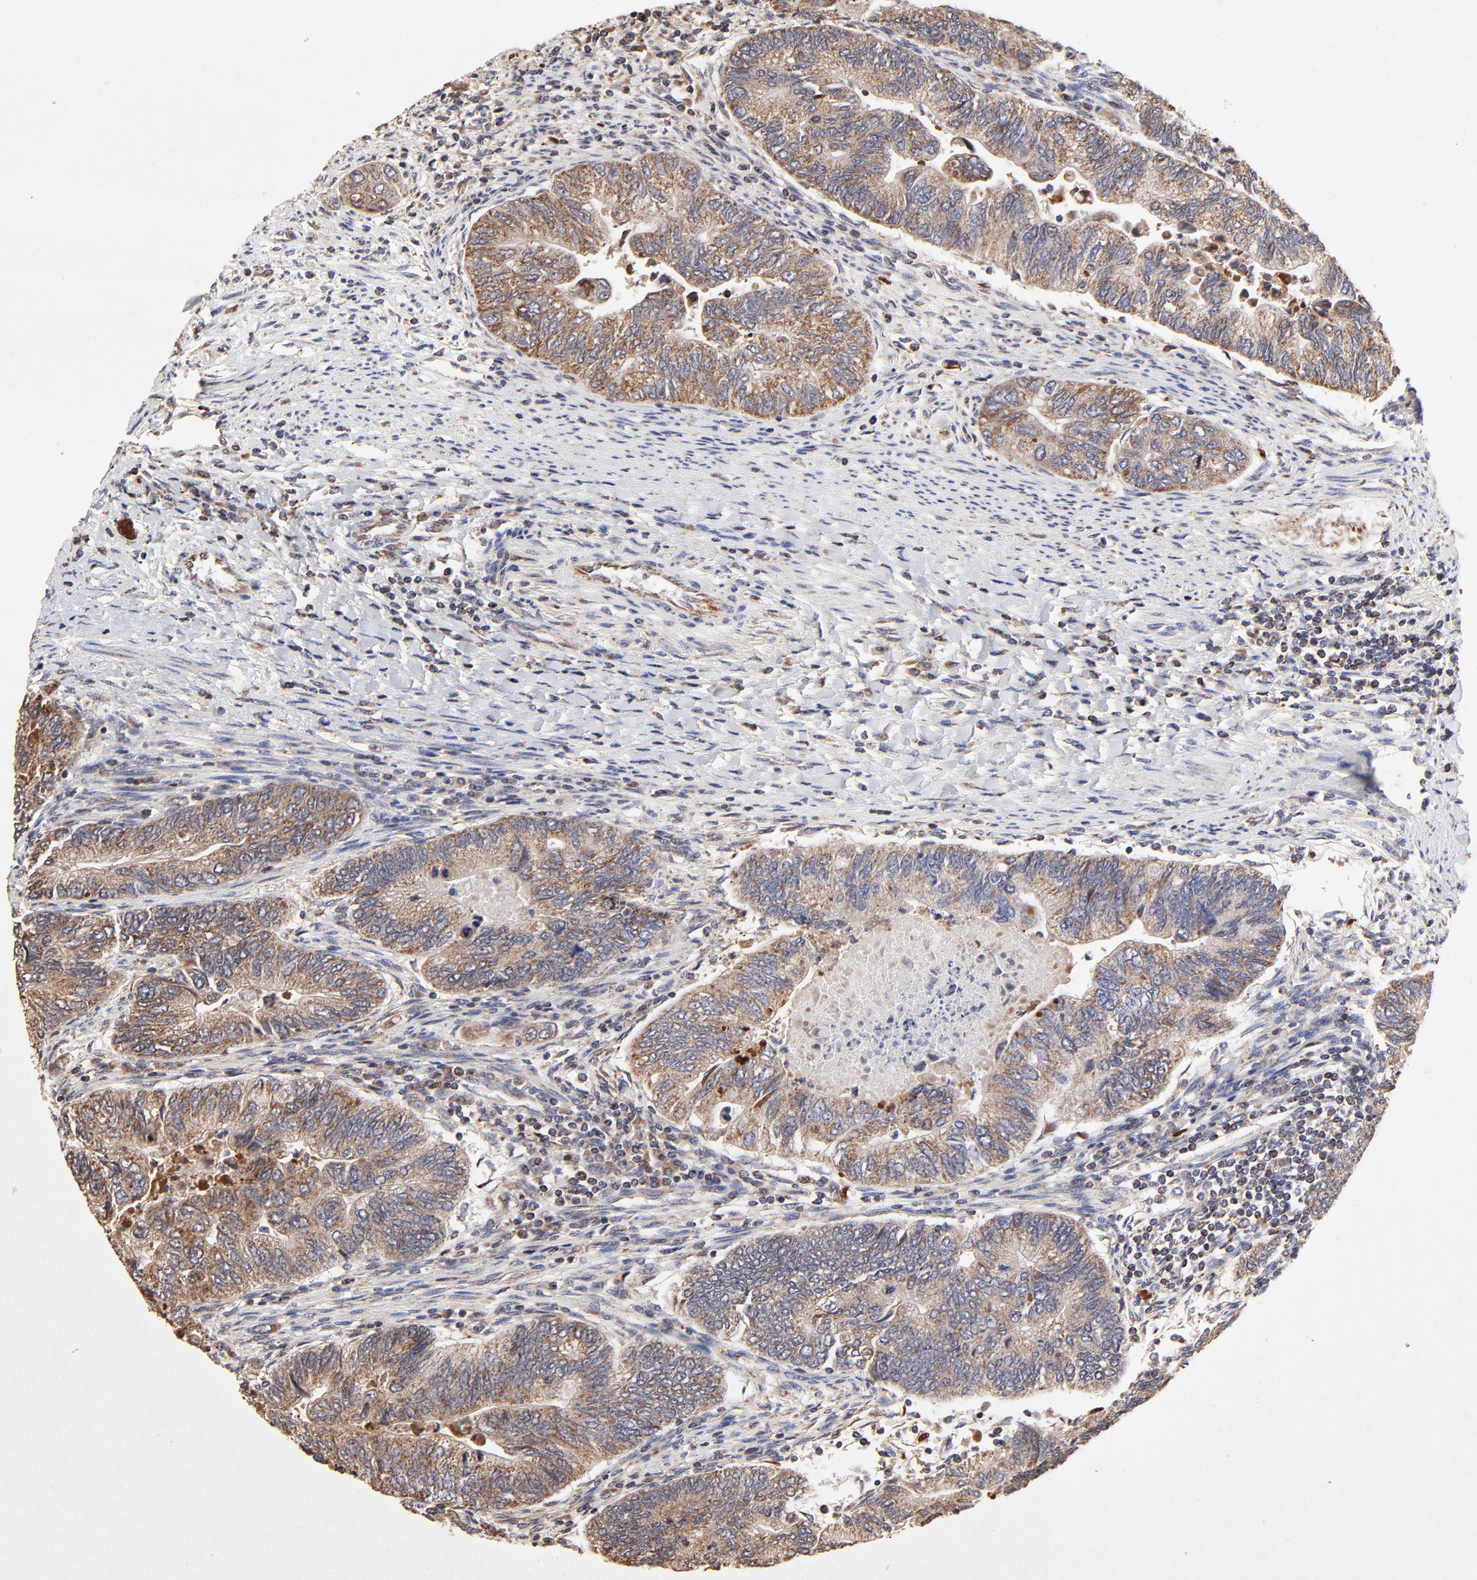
{"staining": {"intensity": "moderate", "quantity": ">75%", "location": "cytoplasmic/membranous"}, "tissue": "colorectal cancer", "cell_type": "Tumor cells", "image_type": "cancer", "snomed": [{"axis": "morphology", "description": "Adenocarcinoma, NOS"}, {"axis": "topography", "description": "Colon"}], "caption": "Moderate cytoplasmic/membranous positivity is present in about >75% of tumor cells in adenocarcinoma (colorectal).", "gene": "SSBP1", "patient": {"sex": "female", "age": 11}}